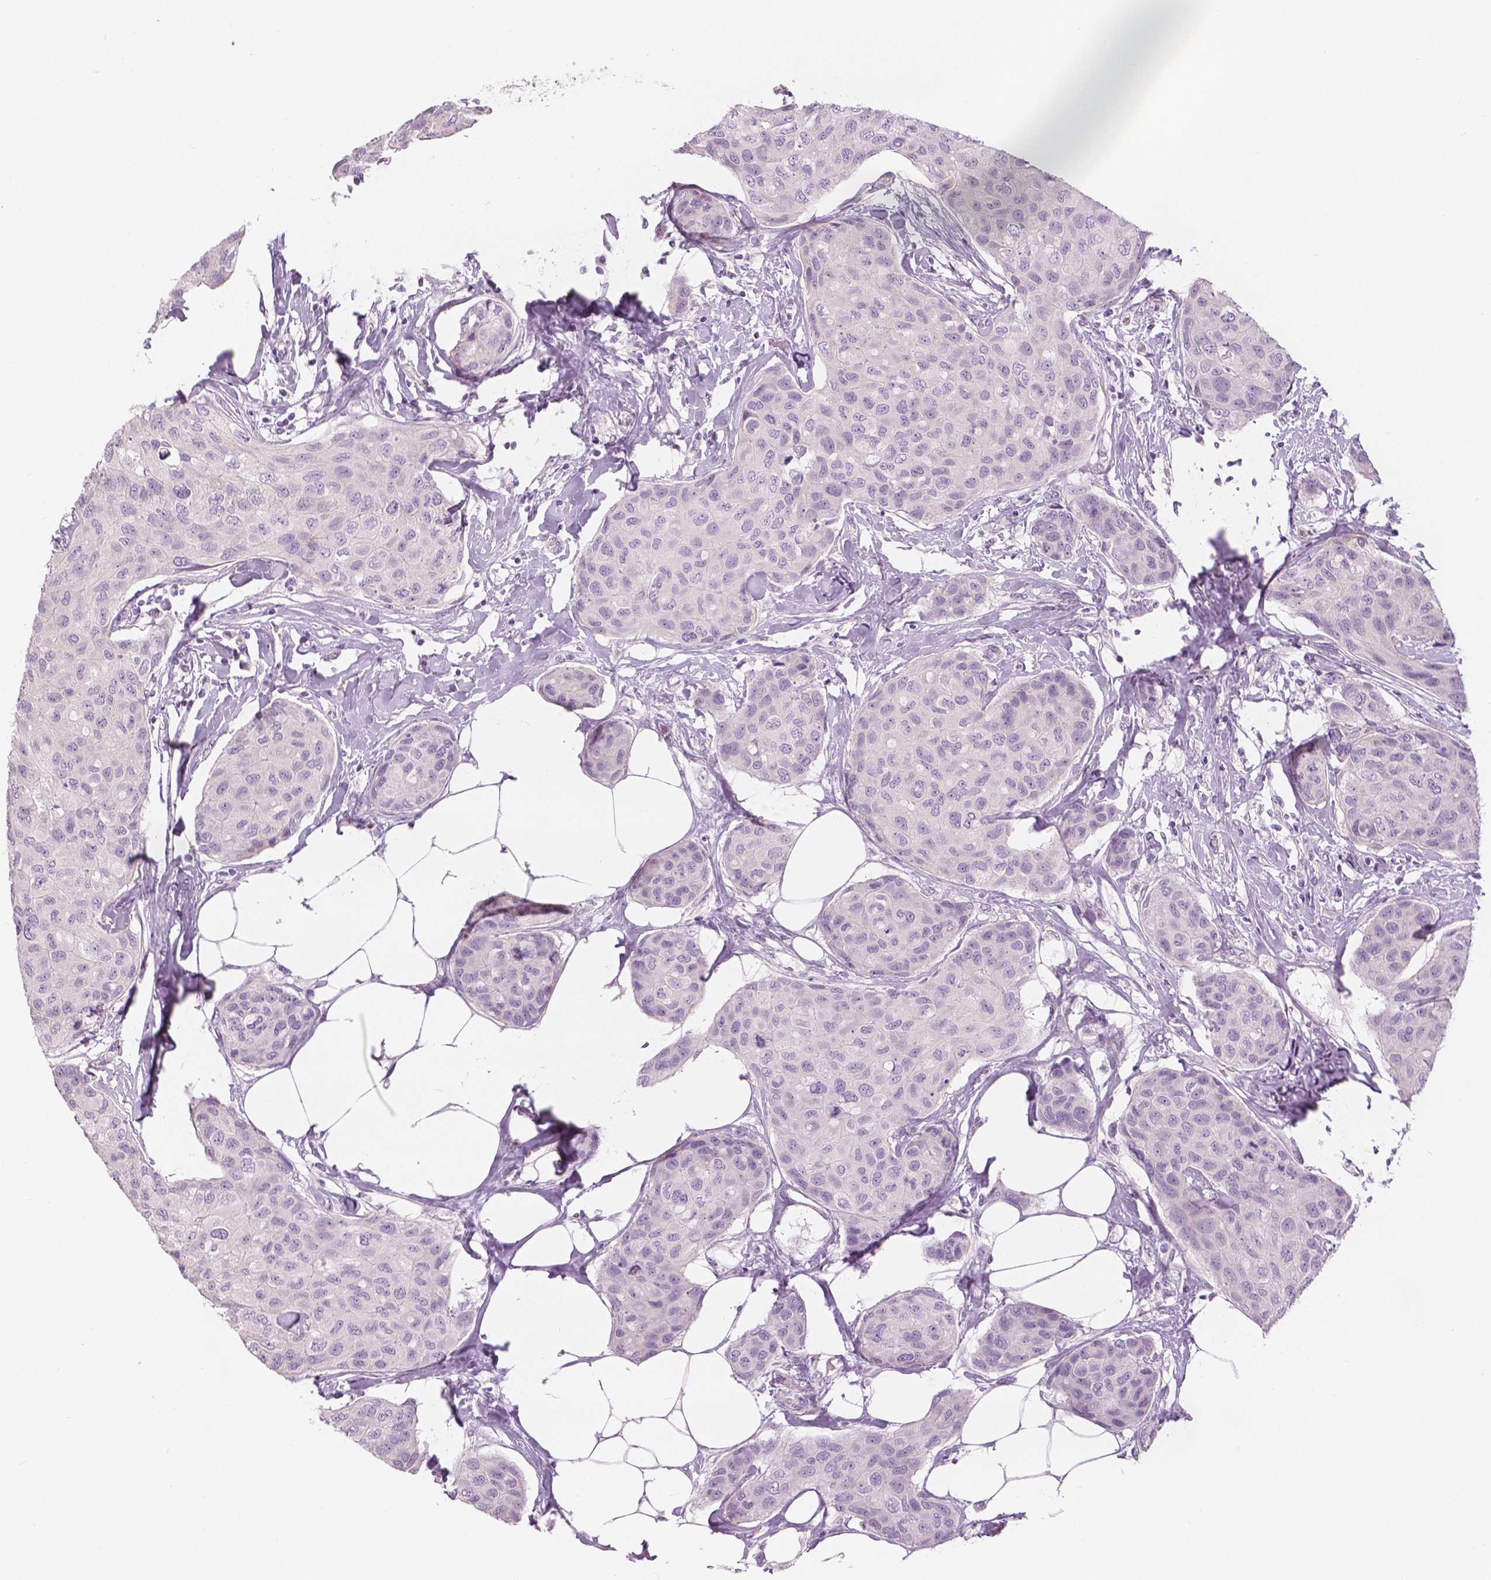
{"staining": {"intensity": "negative", "quantity": "none", "location": "none"}, "tissue": "breast cancer", "cell_type": "Tumor cells", "image_type": "cancer", "snomed": [{"axis": "morphology", "description": "Duct carcinoma"}, {"axis": "topography", "description": "Breast"}], "caption": "Tumor cells are negative for protein expression in human breast cancer.", "gene": "SLC24A1", "patient": {"sex": "female", "age": 80}}